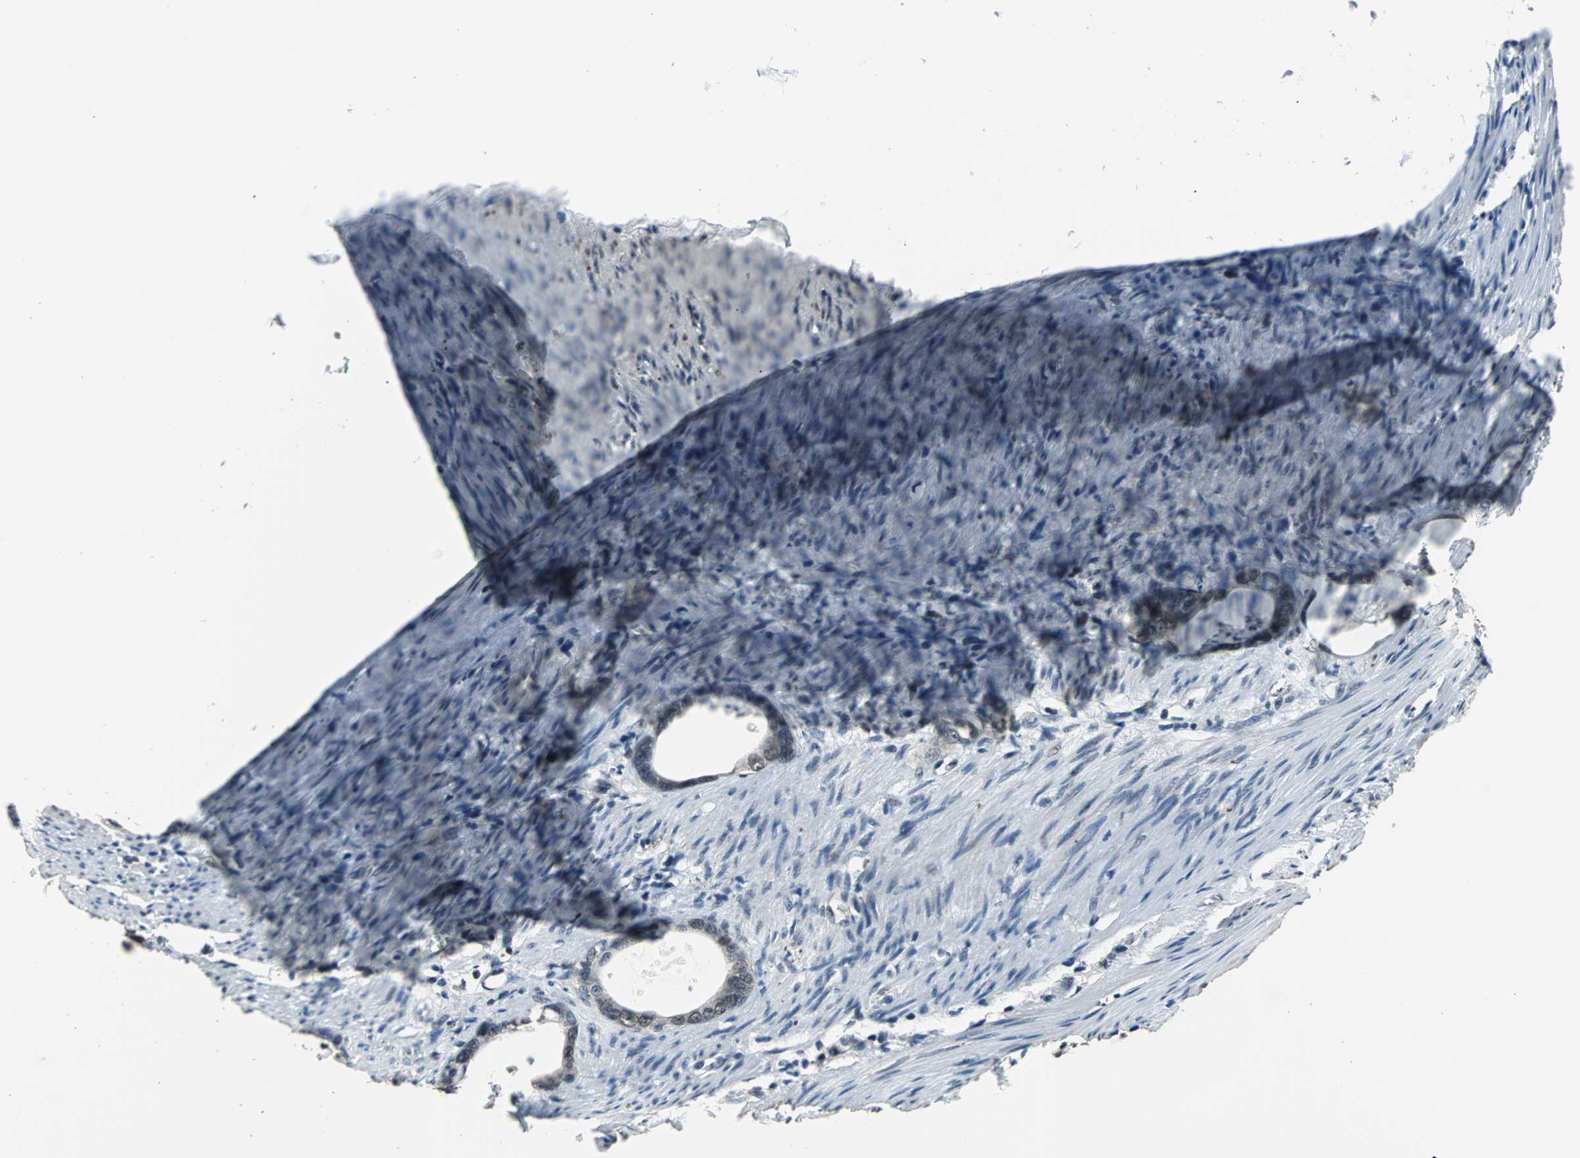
{"staining": {"intensity": "weak", "quantity": "<25%", "location": "nuclear"}, "tissue": "stomach cancer", "cell_type": "Tumor cells", "image_type": "cancer", "snomed": [{"axis": "morphology", "description": "Adenocarcinoma, NOS"}, {"axis": "topography", "description": "Stomach"}], "caption": "A micrograph of human adenocarcinoma (stomach) is negative for staining in tumor cells. (Brightfield microscopy of DAB (3,3'-diaminobenzidine) IHC at high magnification).", "gene": "USP28", "patient": {"sex": "female", "age": 75}}